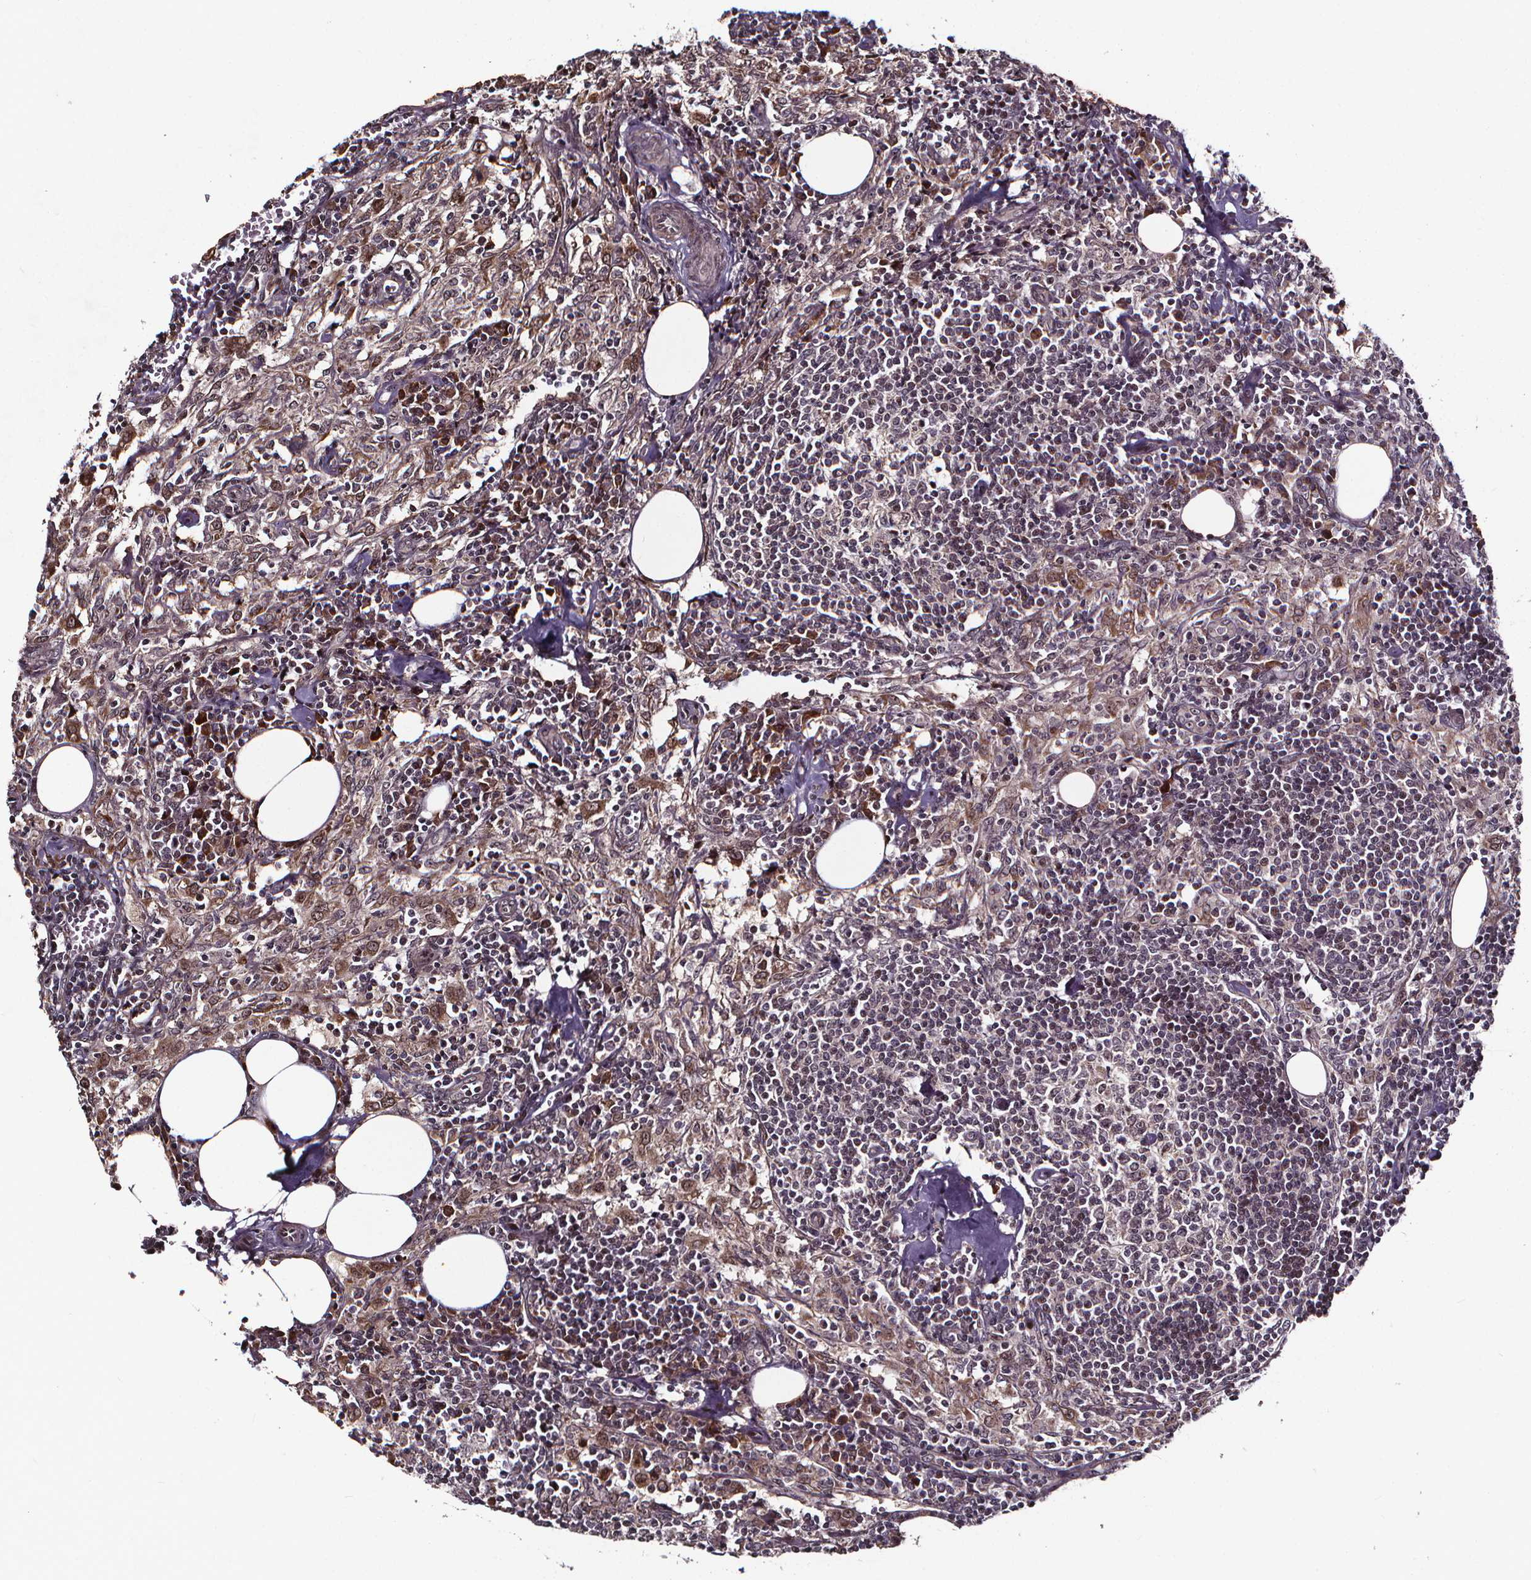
{"staining": {"intensity": "weak", "quantity": "25%-75%", "location": "nuclear"}, "tissue": "lymph node", "cell_type": "Germinal center cells", "image_type": "normal", "snomed": [{"axis": "morphology", "description": "Normal tissue, NOS"}, {"axis": "topography", "description": "Lymph node"}], "caption": "Benign lymph node was stained to show a protein in brown. There is low levels of weak nuclear positivity in approximately 25%-75% of germinal center cells.", "gene": "DDIT3", "patient": {"sex": "male", "age": 55}}